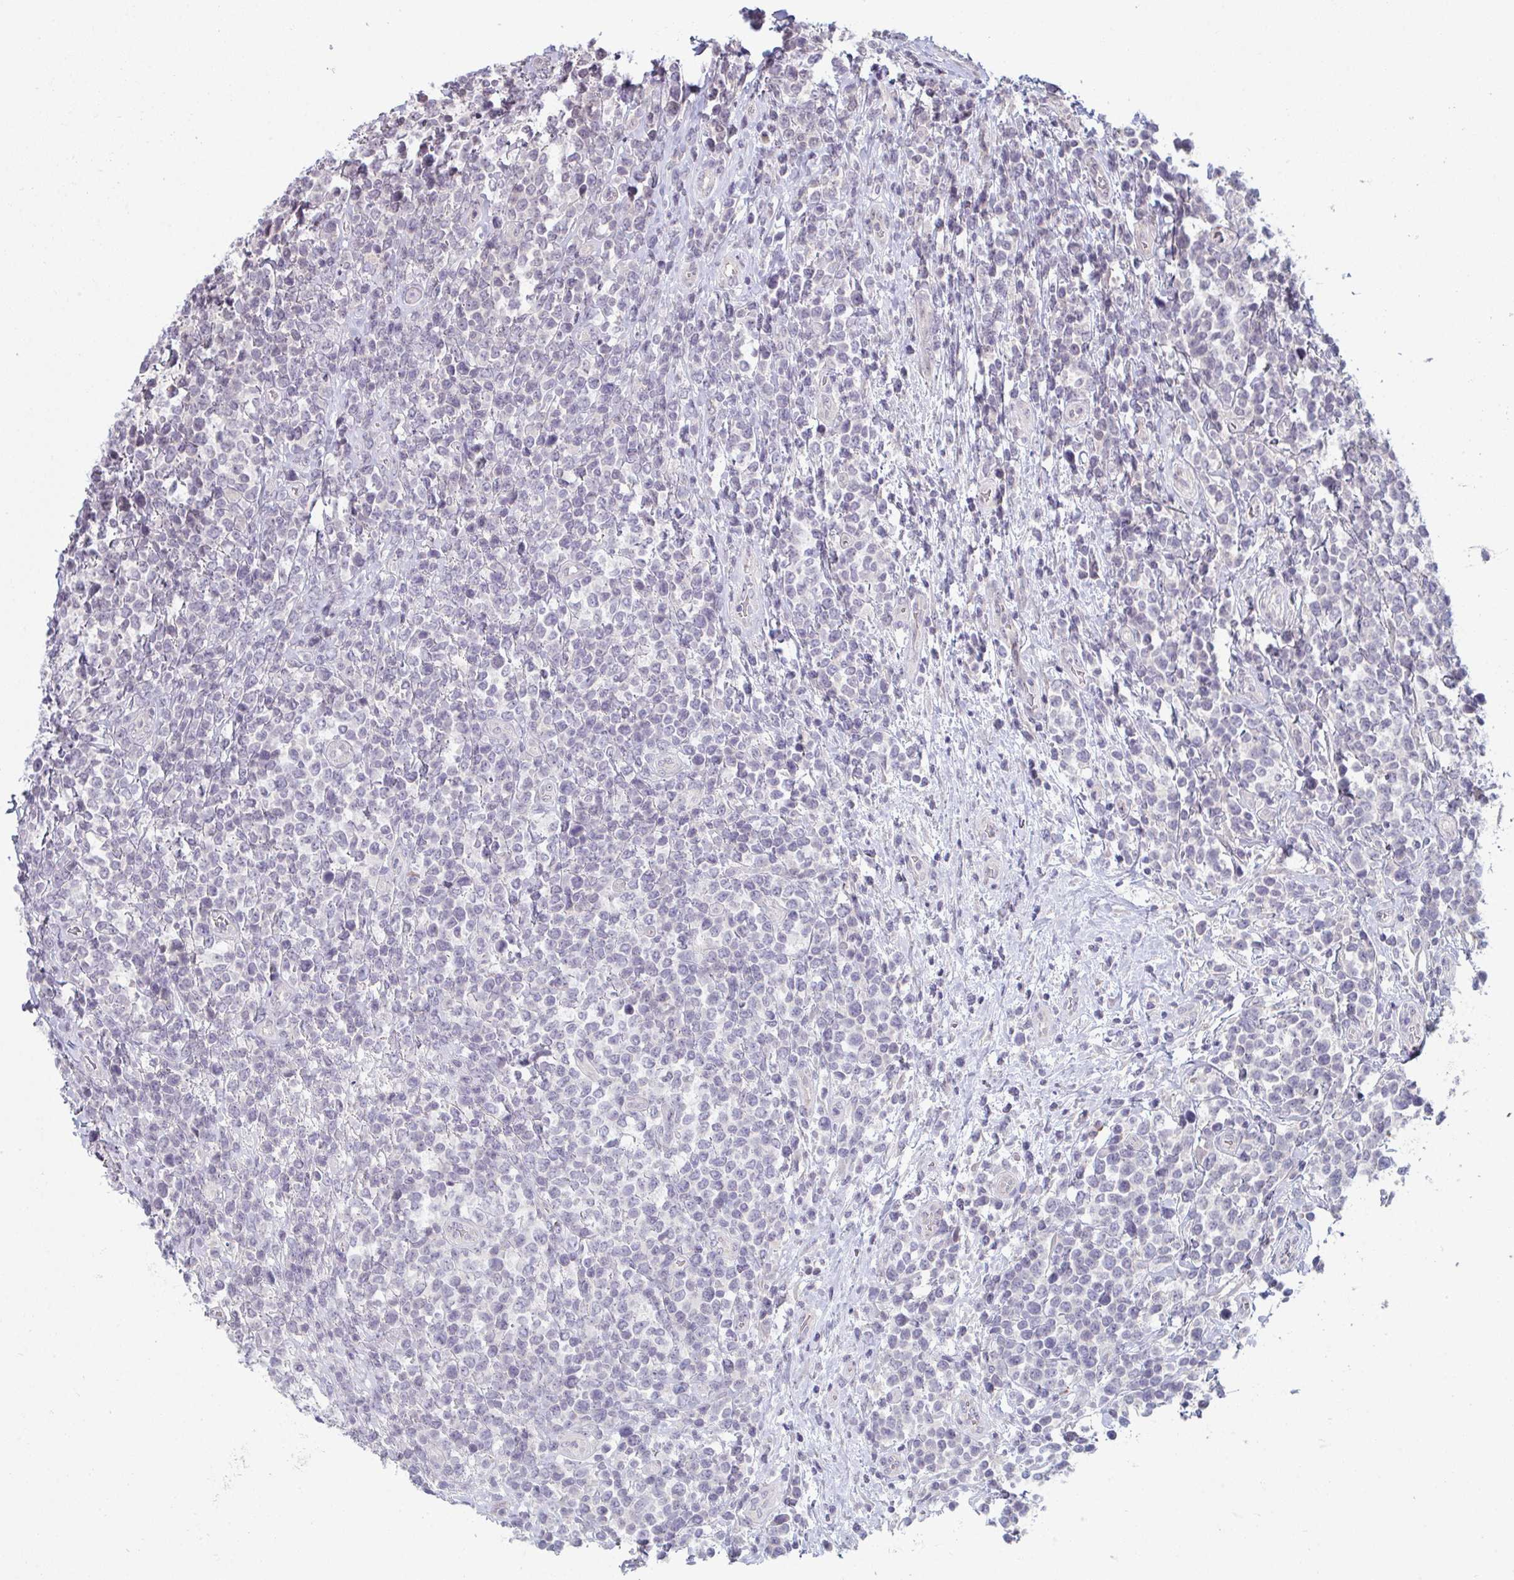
{"staining": {"intensity": "negative", "quantity": "none", "location": "none"}, "tissue": "lymphoma", "cell_type": "Tumor cells", "image_type": "cancer", "snomed": [{"axis": "morphology", "description": "Malignant lymphoma, non-Hodgkin's type, High grade"}, {"axis": "topography", "description": "Soft tissue"}], "caption": "Immunohistochemical staining of high-grade malignant lymphoma, non-Hodgkin's type reveals no significant staining in tumor cells.", "gene": "ZNF214", "patient": {"sex": "female", "age": 56}}